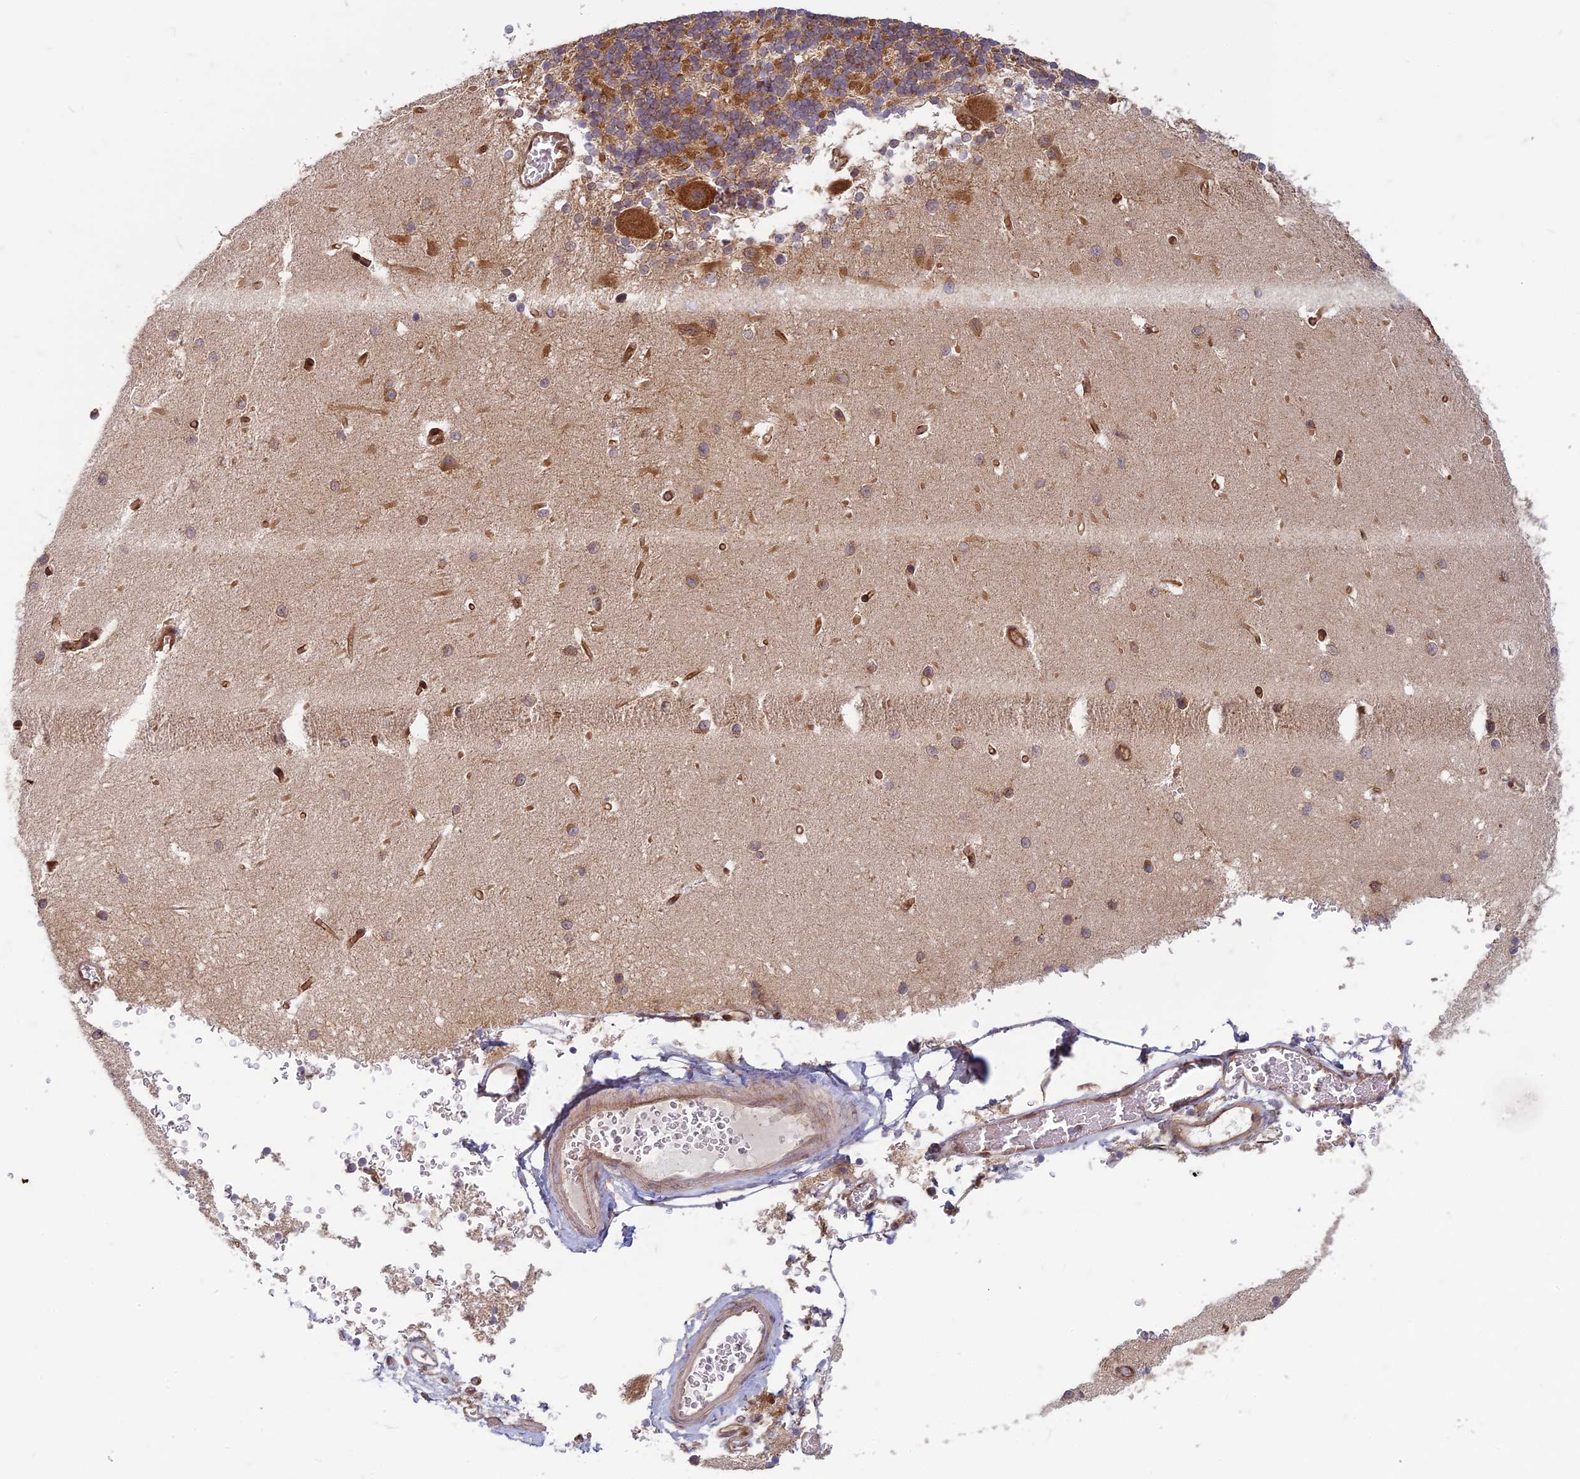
{"staining": {"intensity": "moderate", "quantity": "<25%", "location": "cytoplasmic/membranous"}, "tissue": "cerebellum", "cell_type": "Cells in granular layer", "image_type": "normal", "snomed": [{"axis": "morphology", "description": "Normal tissue, NOS"}, {"axis": "topography", "description": "Cerebellum"}], "caption": "This image demonstrates immunohistochemistry staining of normal human cerebellum, with low moderate cytoplasmic/membranous expression in about <25% of cells in granular layer.", "gene": "TCF25", "patient": {"sex": "male", "age": 37}}